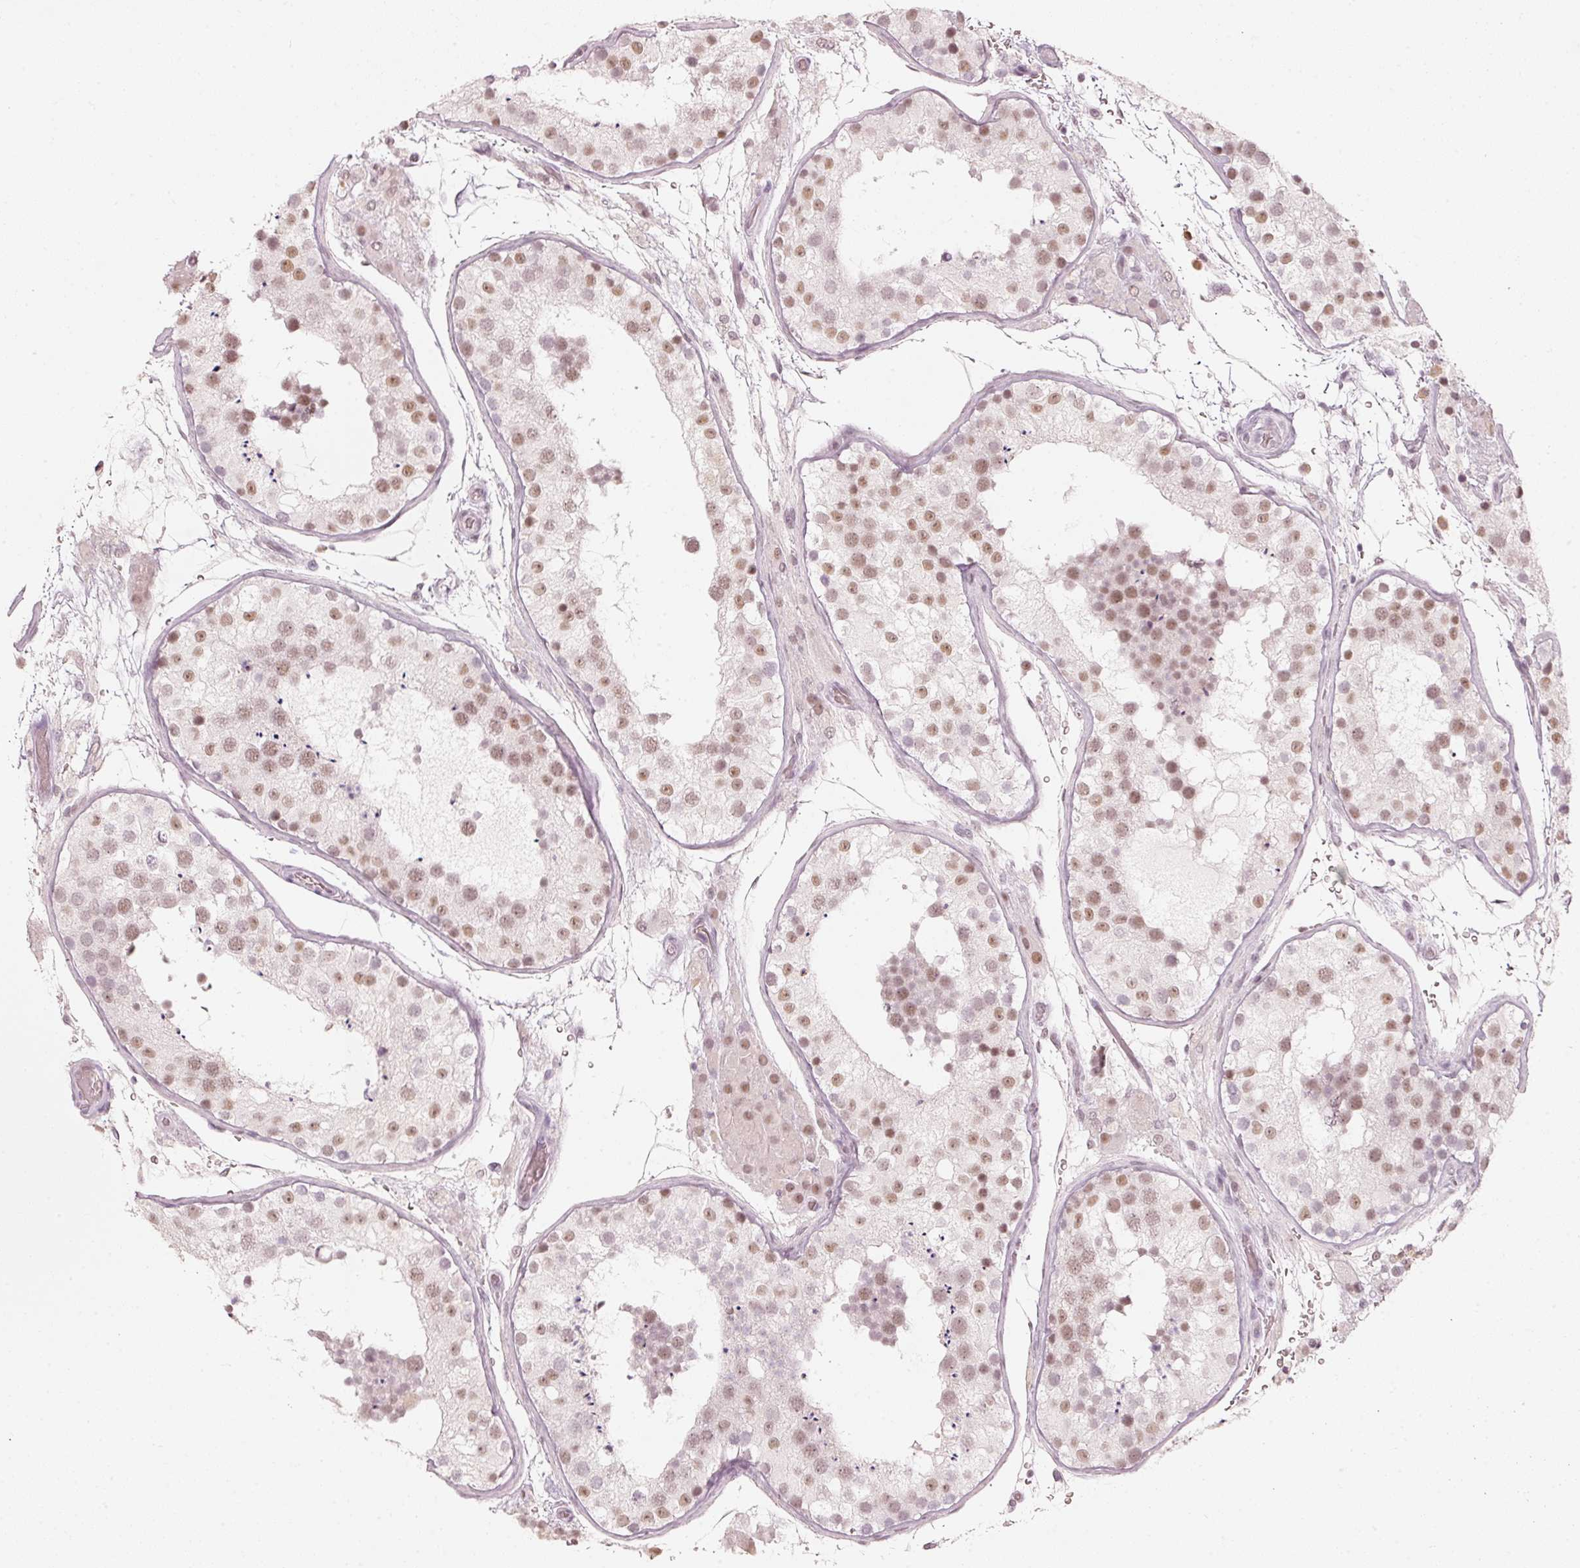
{"staining": {"intensity": "moderate", "quantity": "25%-75%", "location": "nuclear"}, "tissue": "testis", "cell_type": "Cells in seminiferous ducts", "image_type": "normal", "snomed": [{"axis": "morphology", "description": "Normal tissue, NOS"}, {"axis": "topography", "description": "Testis"}], "caption": "Human testis stained with a brown dye demonstrates moderate nuclear positive positivity in about 25%-75% of cells in seminiferous ducts.", "gene": "PPP1R10", "patient": {"sex": "male", "age": 26}}